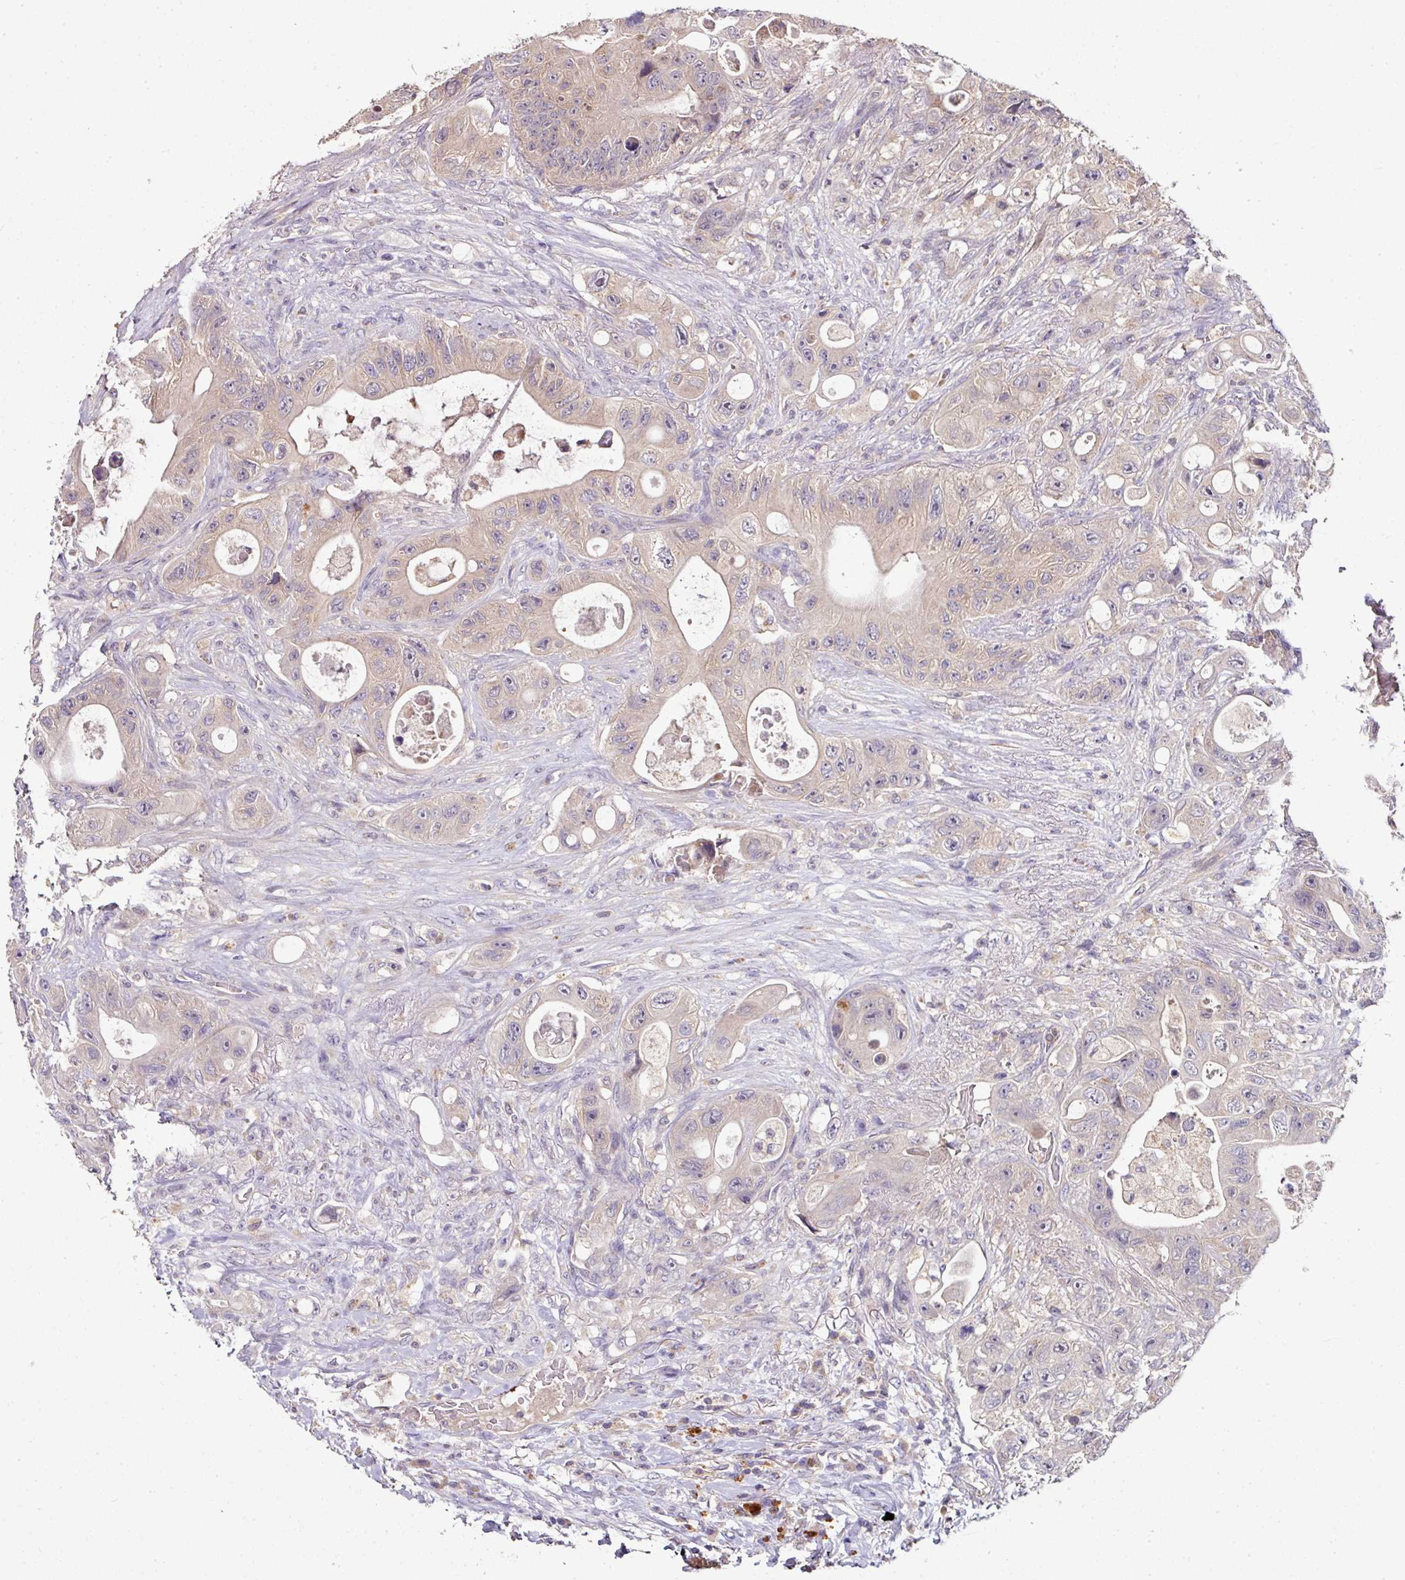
{"staining": {"intensity": "negative", "quantity": "none", "location": "none"}, "tissue": "colorectal cancer", "cell_type": "Tumor cells", "image_type": "cancer", "snomed": [{"axis": "morphology", "description": "Adenocarcinoma, NOS"}, {"axis": "topography", "description": "Colon"}], "caption": "Colorectal cancer was stained to show a protein in brown. There is no significant staining in tumor cells.", "gene": "AEBP2", "patient": {"sex": "female", "age": 46}}